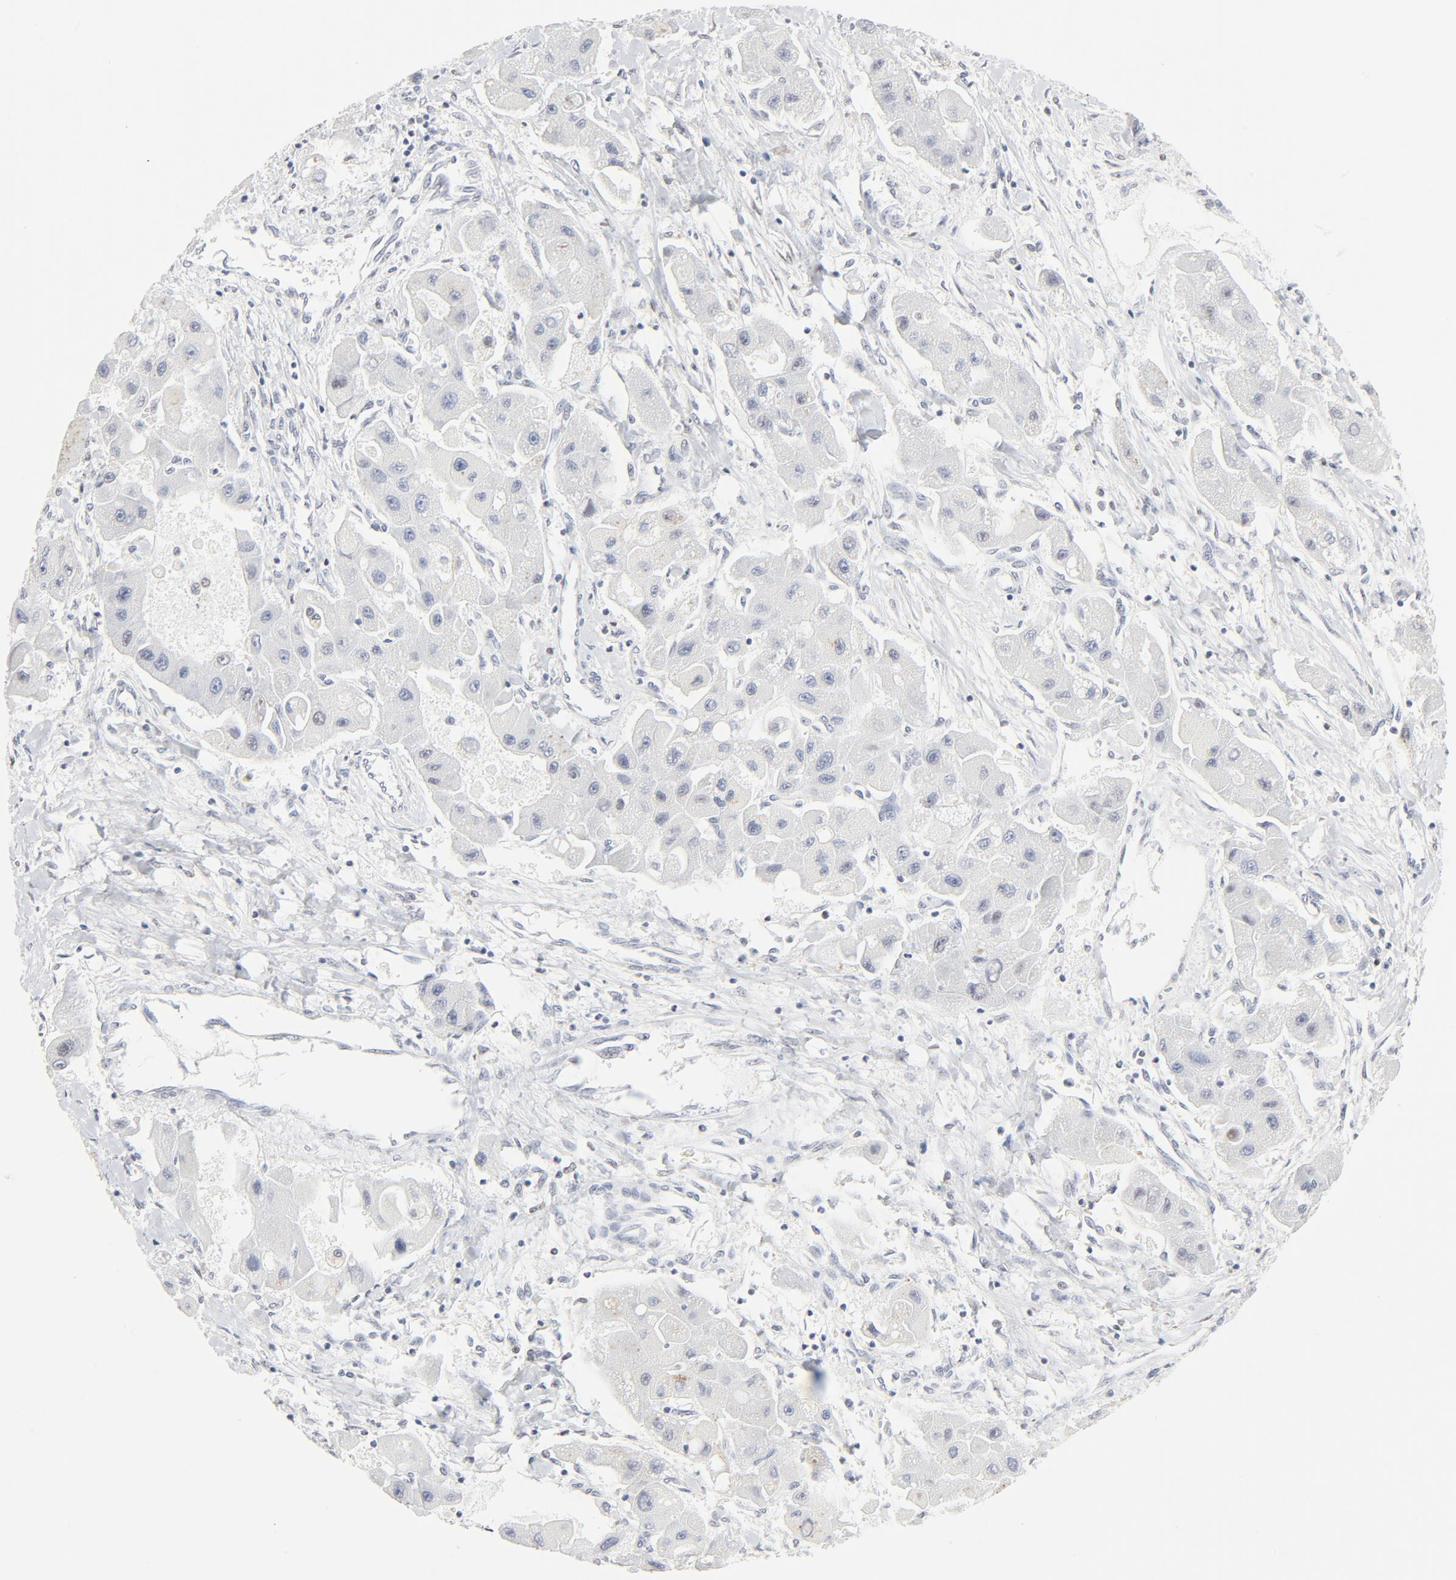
{"staining": {"intensity": "negative", "quantity": "none", "location": "none"}, "tissue": "liver cancer", "cell_type": "Tumor cells", "image_type": "cancer", "snomed": [{"axis": "morphology", "description": "Carcinoma, Hepatocellular, NOS"}, {"axis": "topography", "description": "Liver"}], "caption": "The photomicrograph shows no staining of tumor cells in liver hepatocellular carcinoma.", "gene": "GTF2H1", "patient": {"sex": "male", "age": 24}}